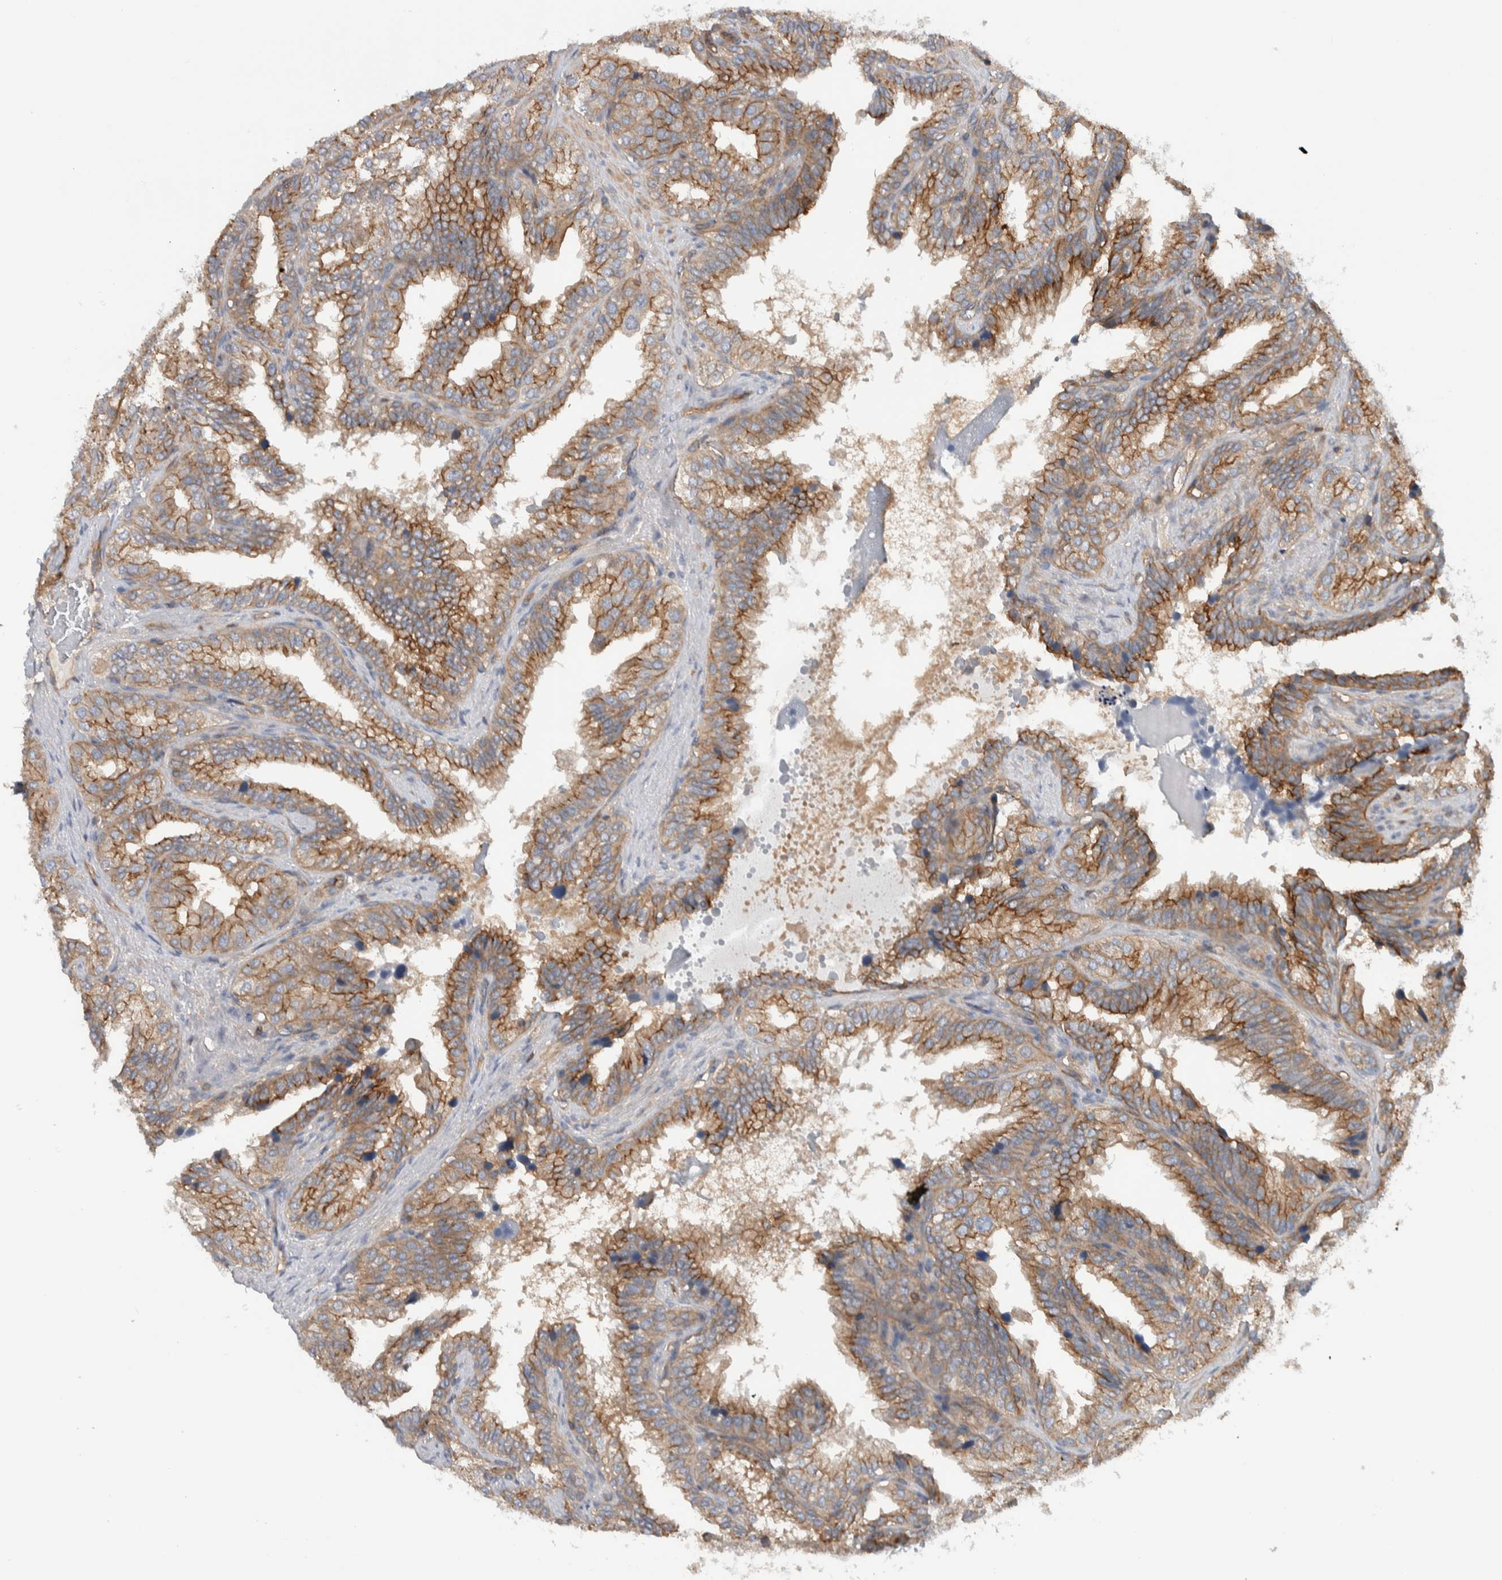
{"staining": {"intensity": "moderate", "quantity": "25%-75%", "location": "cytoplasmic/membranous"}, "tissue": "seminal vesicle", "cell_type": "Glandular cells", "image_type": "normal", "snomed": [{"axis": "morphology", "description": "Normal tissue, NOS"}, {"axis": "topography", "description": "Prostate"}, {"axis": "topography", "description": "Seminal veicle"}], "caption": "Immunohistochemical staining of normal seminal vesicle exhibits 25%-75% levels of moderate cytoplasmic/membranous protein expression in about 25%-75% of glandular cells.", "gene": "MPRIP", "patient": {"sex": "male", "age": 51}}